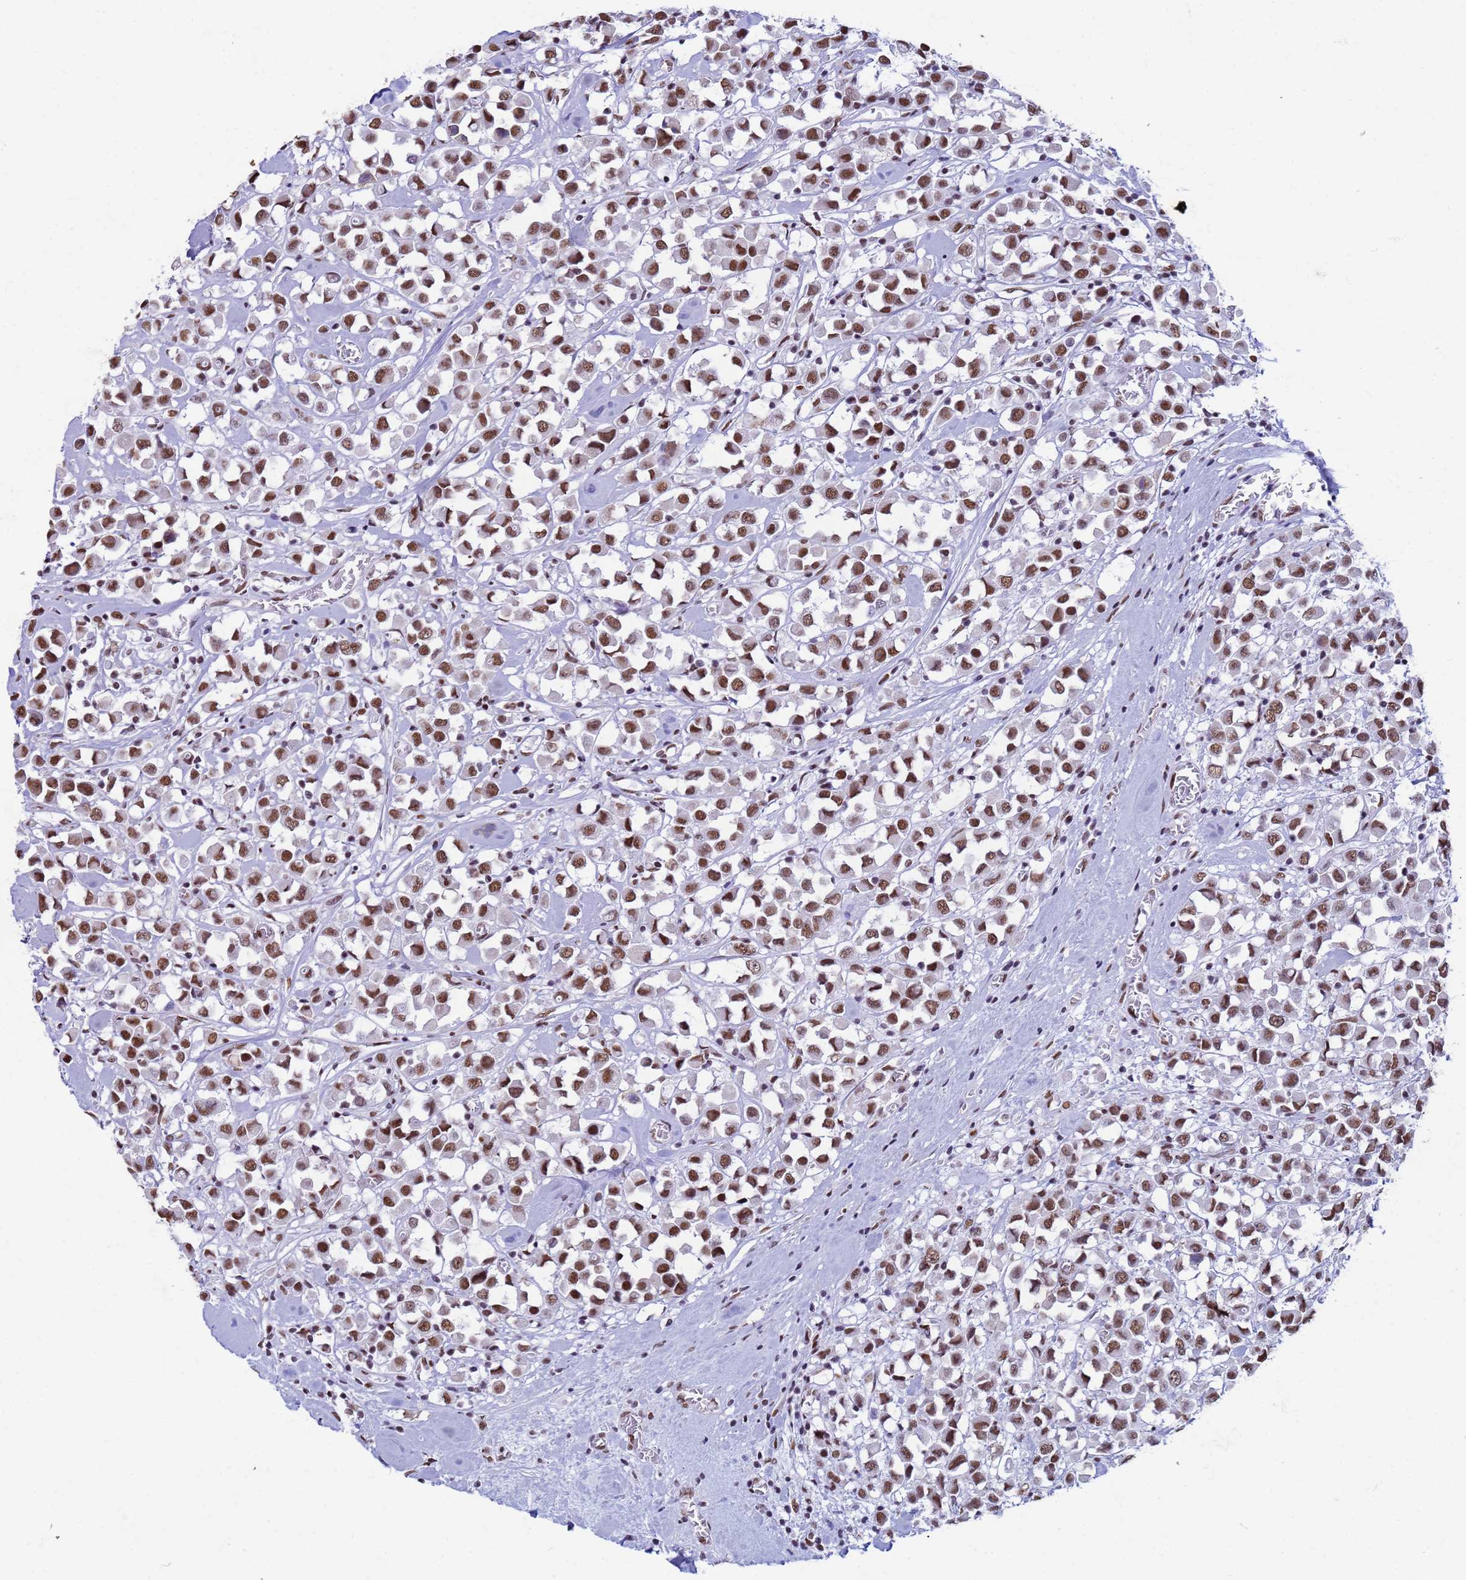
{"staining": {"intensity": "moderate", "quantity": ">75%", "location": "nuclear"}, "tissue": "breast cancer", "cell_type": "Tumor cells", "image_type": "cancer", "snomed": [{"axis": "morphology", "description": "Duct carcinoma"}, {"axis": "topography", "description": "Breast"}], "caption": "Moderate nuclear positivity is seen in approximately >75% of tumor cells in breast intraductal carcinoma.", "gene": "FAM170B", "patient": {"sex": "female", "age": 61}}